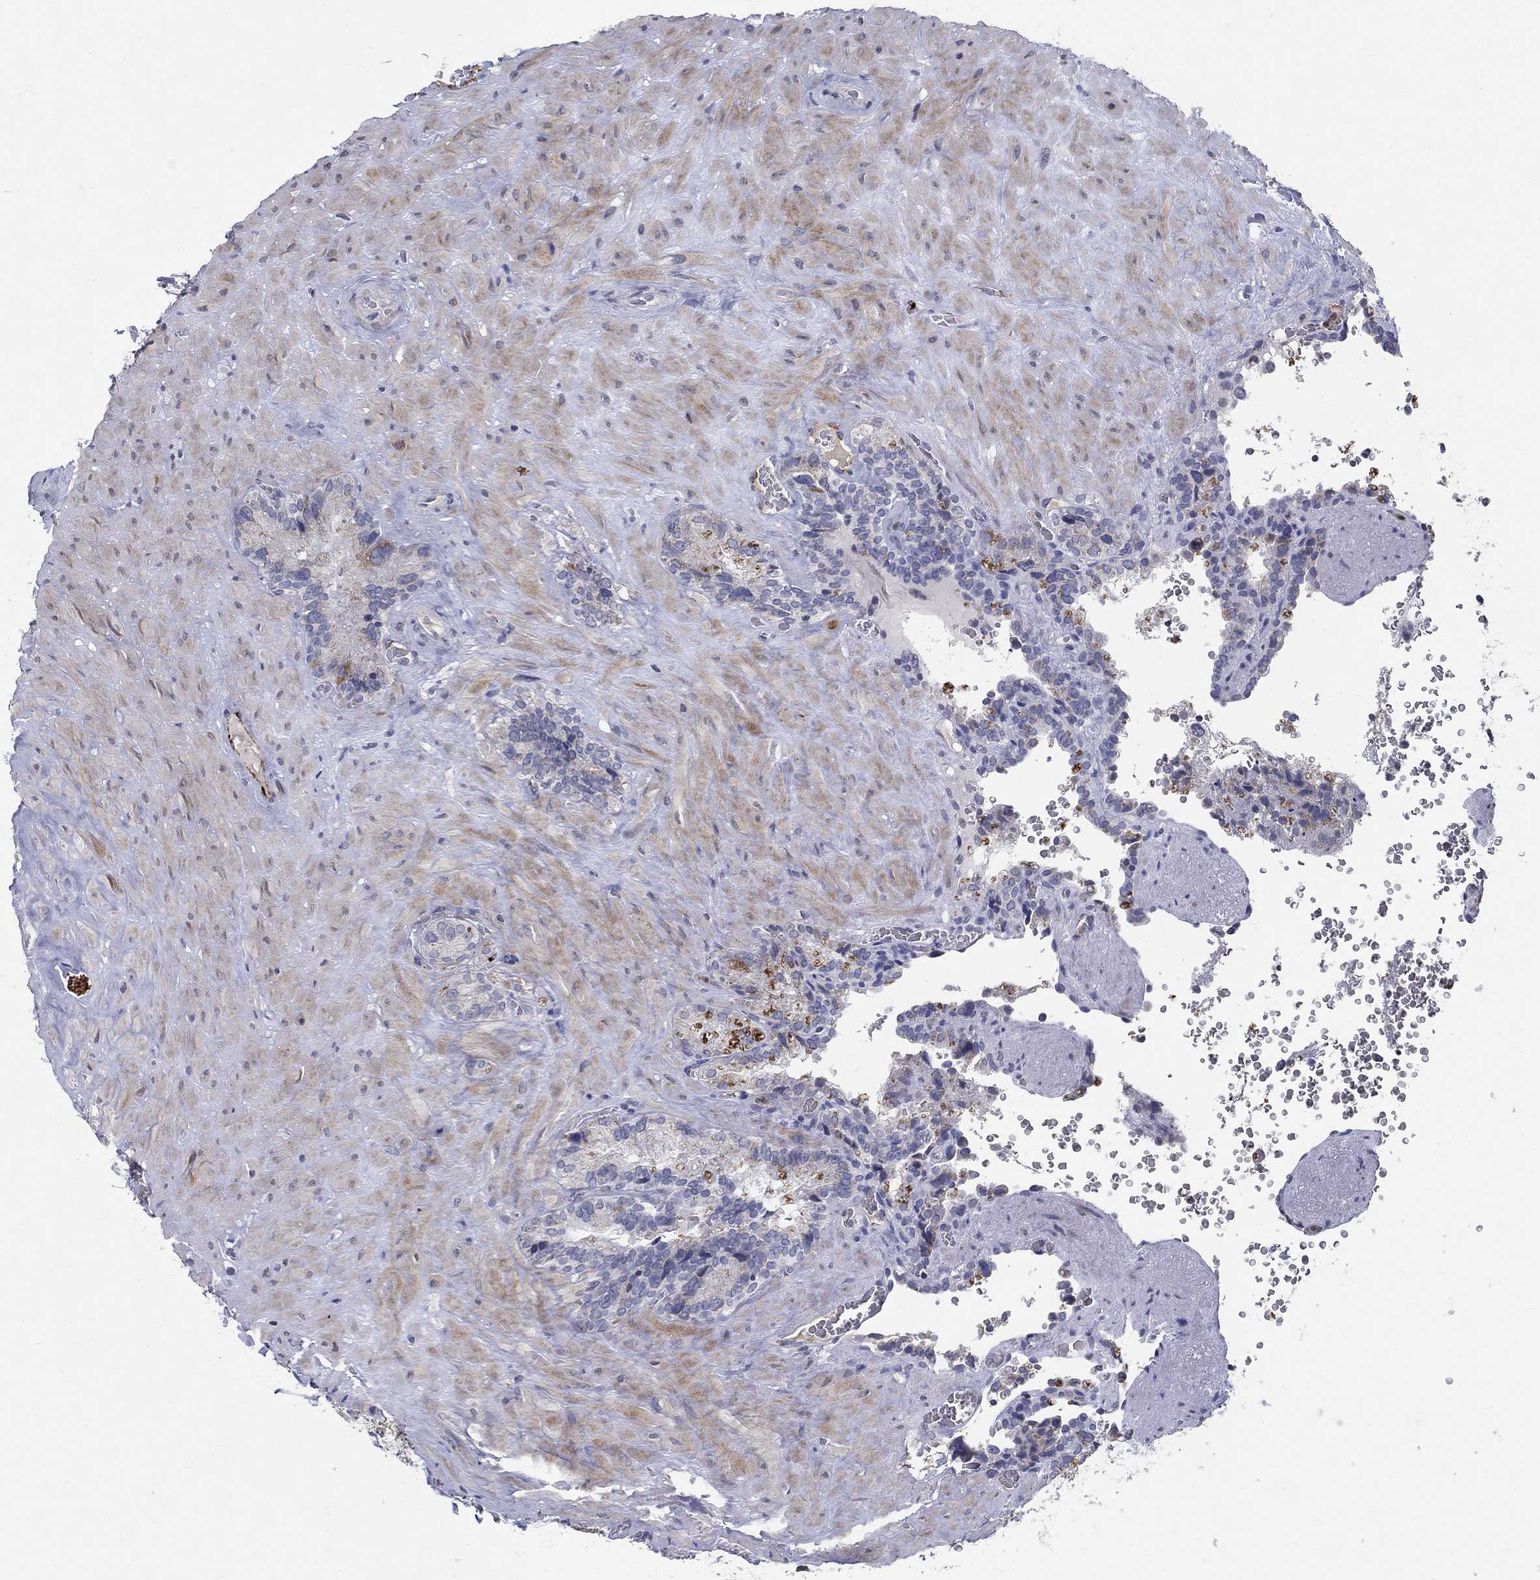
{"staining": {"intensity": "strong", "quantity": "<25%", "location": "cytoplasmic/membranous"}, "tissue": "seminal vesicle", "cell_type": "Glandular cells", "image_type": "normal", "snomed": [{"axis": "morphology", "description": "Normal tissue, NOS"}, {"axis": "topography", "description": "Seminal veicle"}], "caption": "Unremarkable seminal vesicle reveals strong cytoplasmic/membranous staining in approximately <25% of glandular cells, visualized by immunohistochemistry.", "gene": "TINAG", "patient": {"sex": "male", "age": 72}}